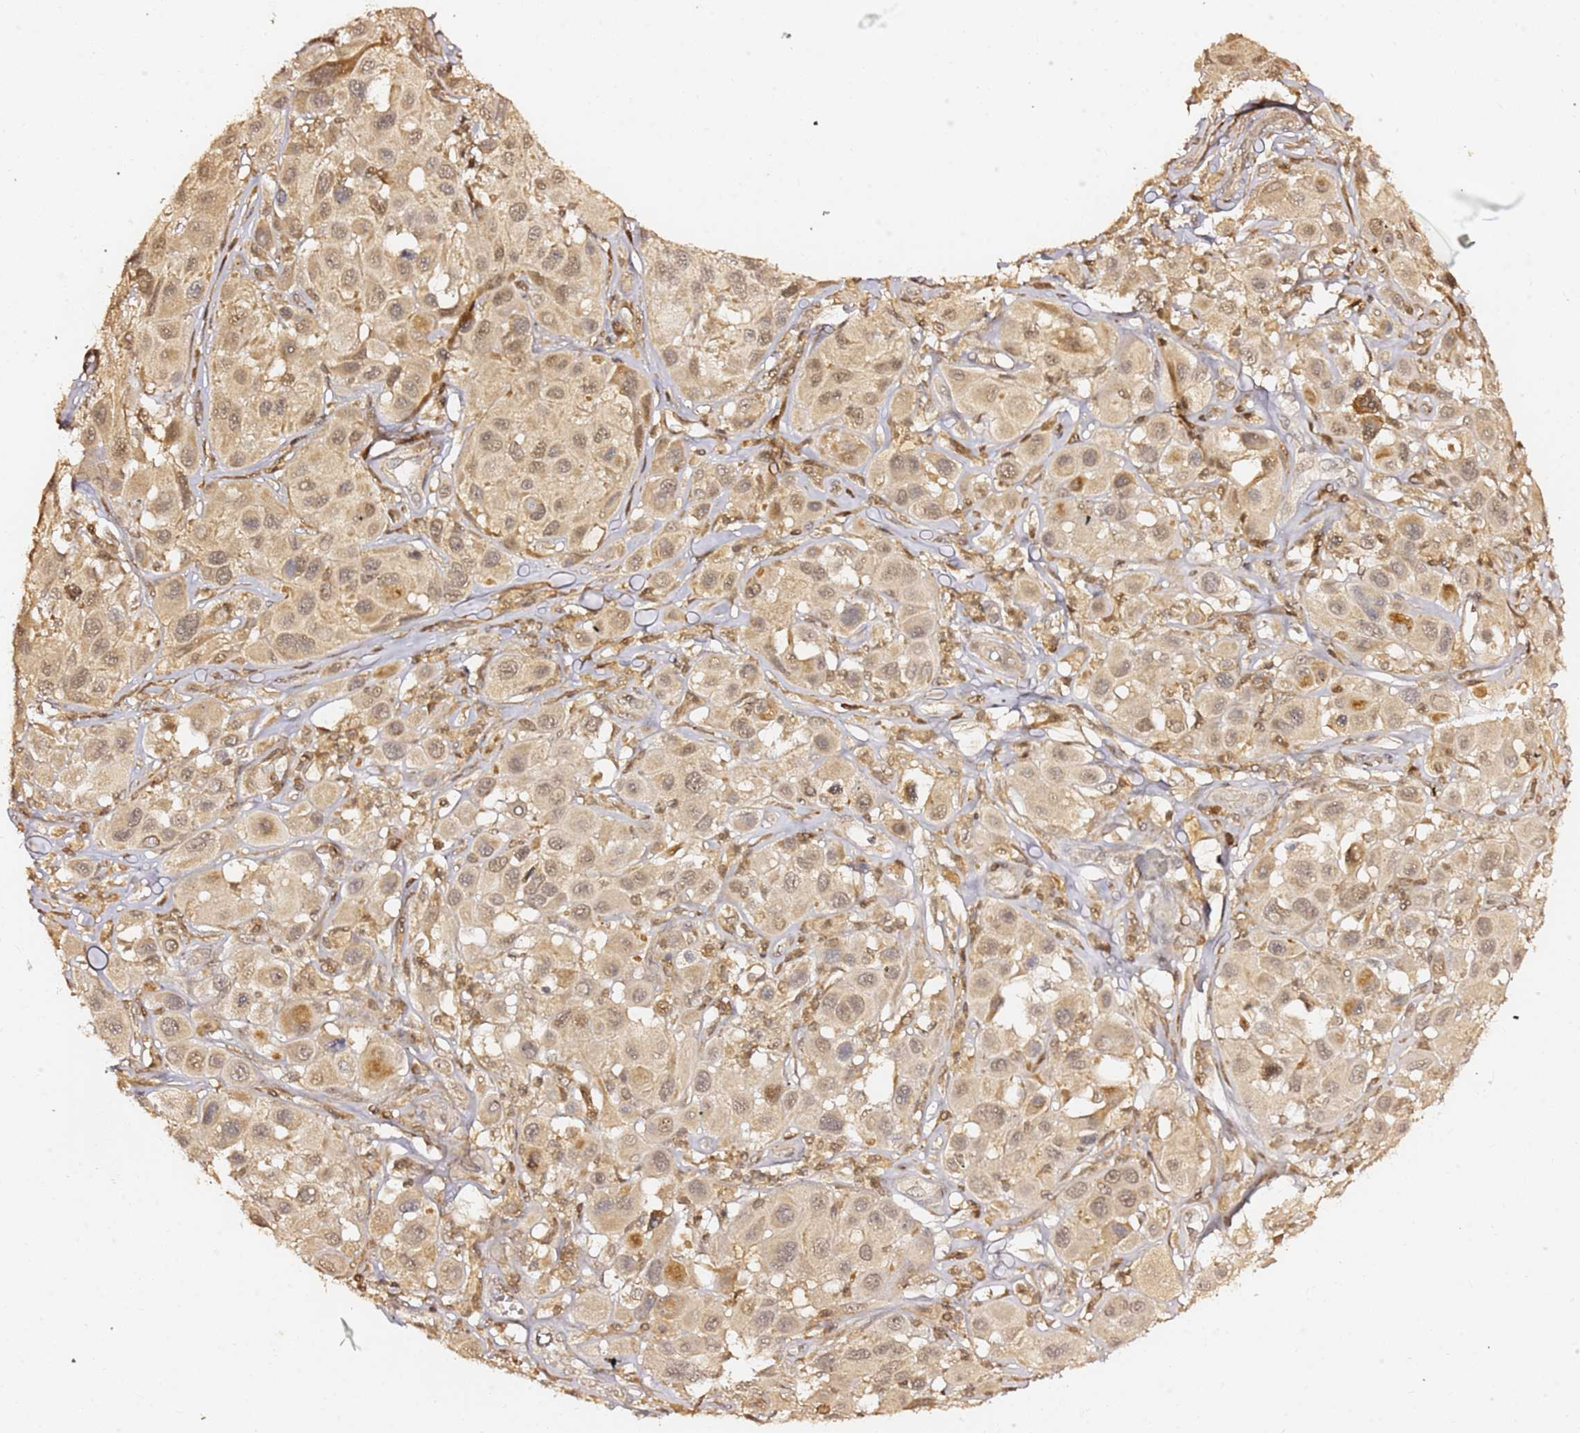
{"staining": {"intensity": "weak", "quantity": ">75%", "location": "cytoplasmic/membranous,nuclear"}, "tissue": "melanoma", "cell_type": "Tumor cells", "image_type": "cancer", "snomed": [{"axis": "morphology", "description": "Malignant melanoma, Metastatic site"}, {"axis": "topography", "description": "Skin"}], "caption": "Immunohistochemical staining of human malignant melanoma (metastatic site) exhibits low levels of weak cytoplasmic/membranous and nuclear staining in about >75% of tumor cells.", "gene": "OR5V1", "patient": {"sex": "male", "age": 41}}